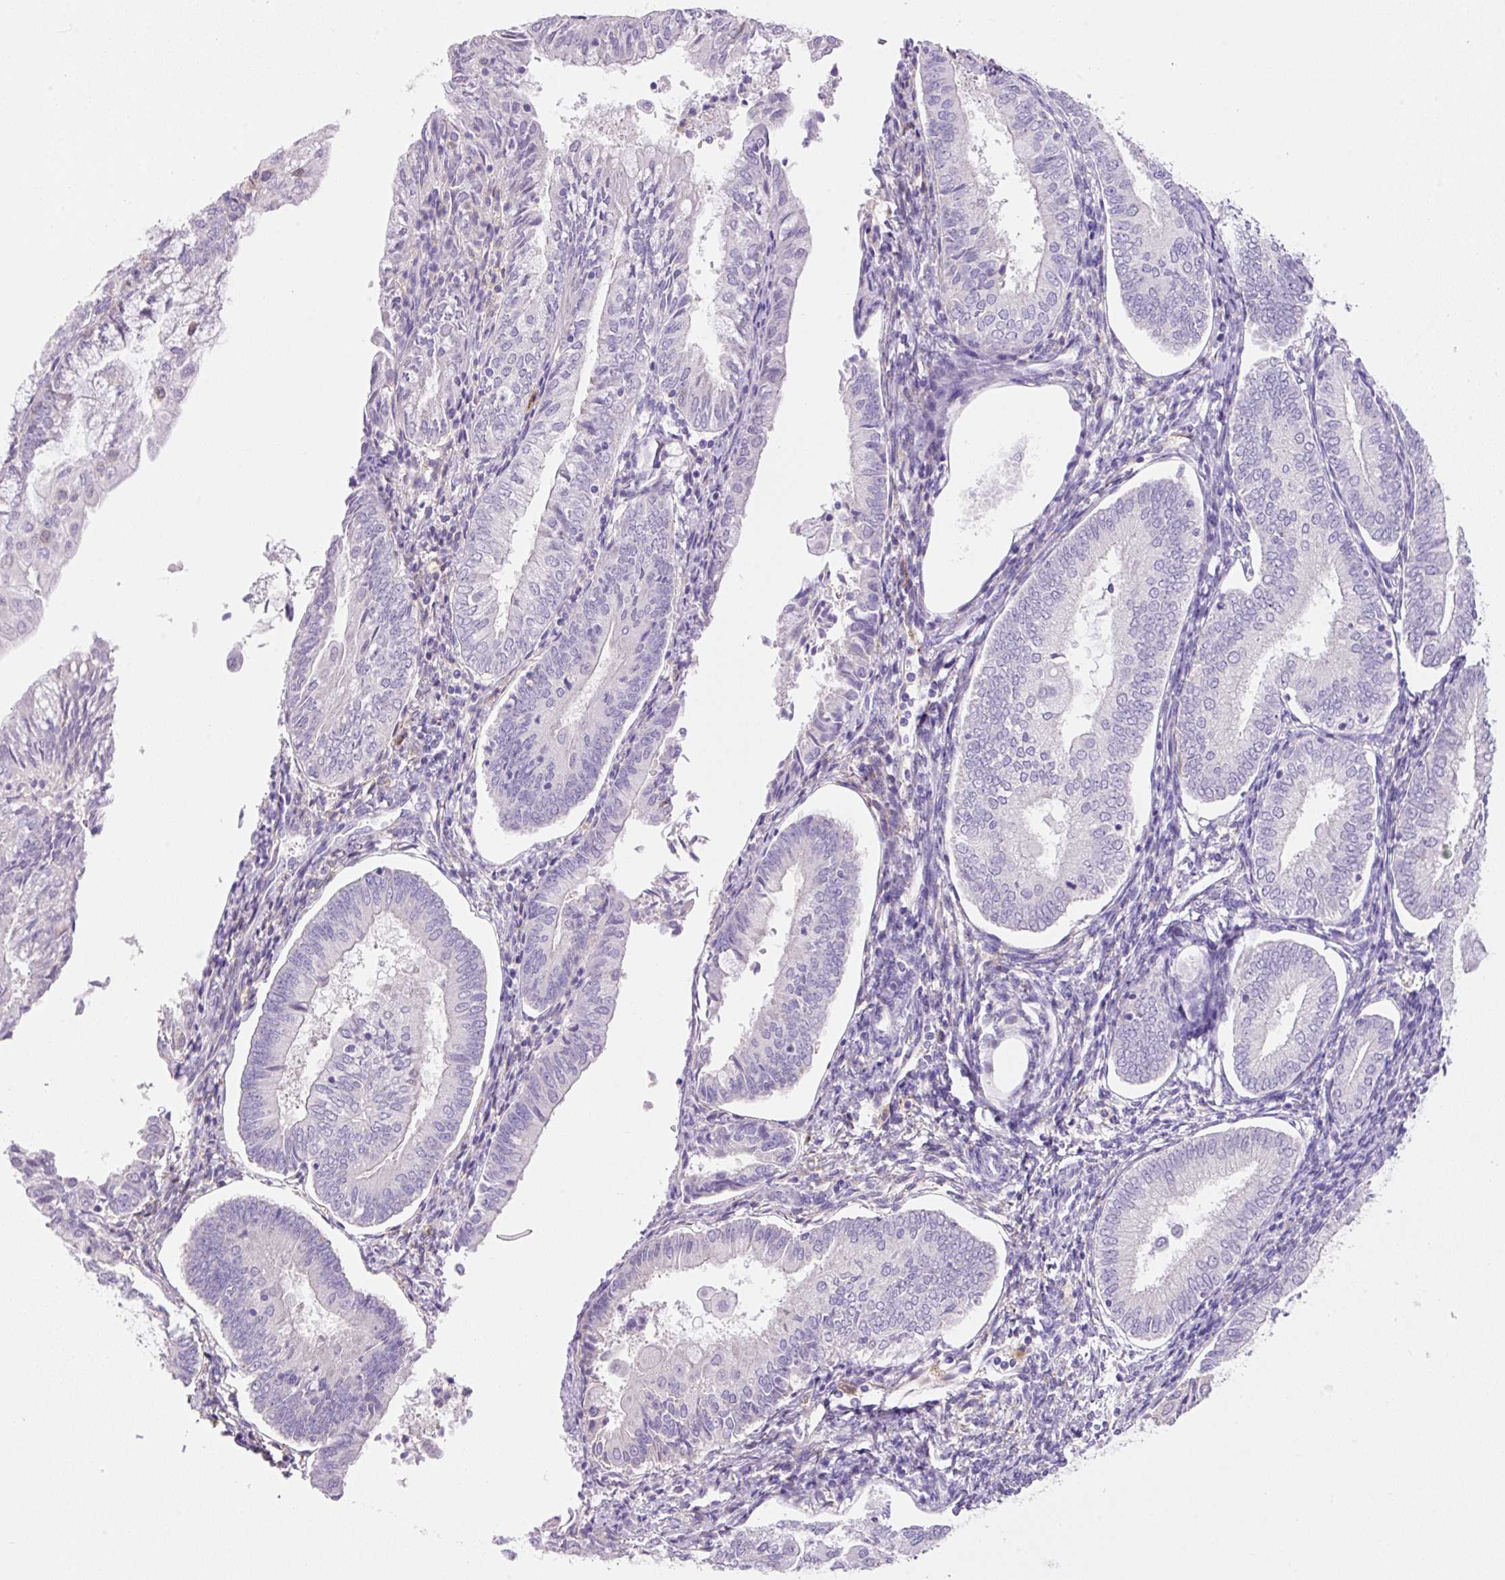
{"staining": {"intensity": "negative", "quantity": "none", "location": "none"}, "tissue": "endometrial cancer", "cell_type": "Tumor cells", "image_type": "cancer", "snomed": [{"axis": "morphology", "description": "Adenocarcinoma, NOS"}, {"axis": "topography", "description": "Endometrium"}], "caption": "The immunohistochemistry (IHC) photomicrograph has no significant staining in tumor cells of adenocarcinoma (endometrial) tissue. Nuclei are stained in blue.", "gene": "TDRD15", "patient": {"sex": "female", "age": 55}}